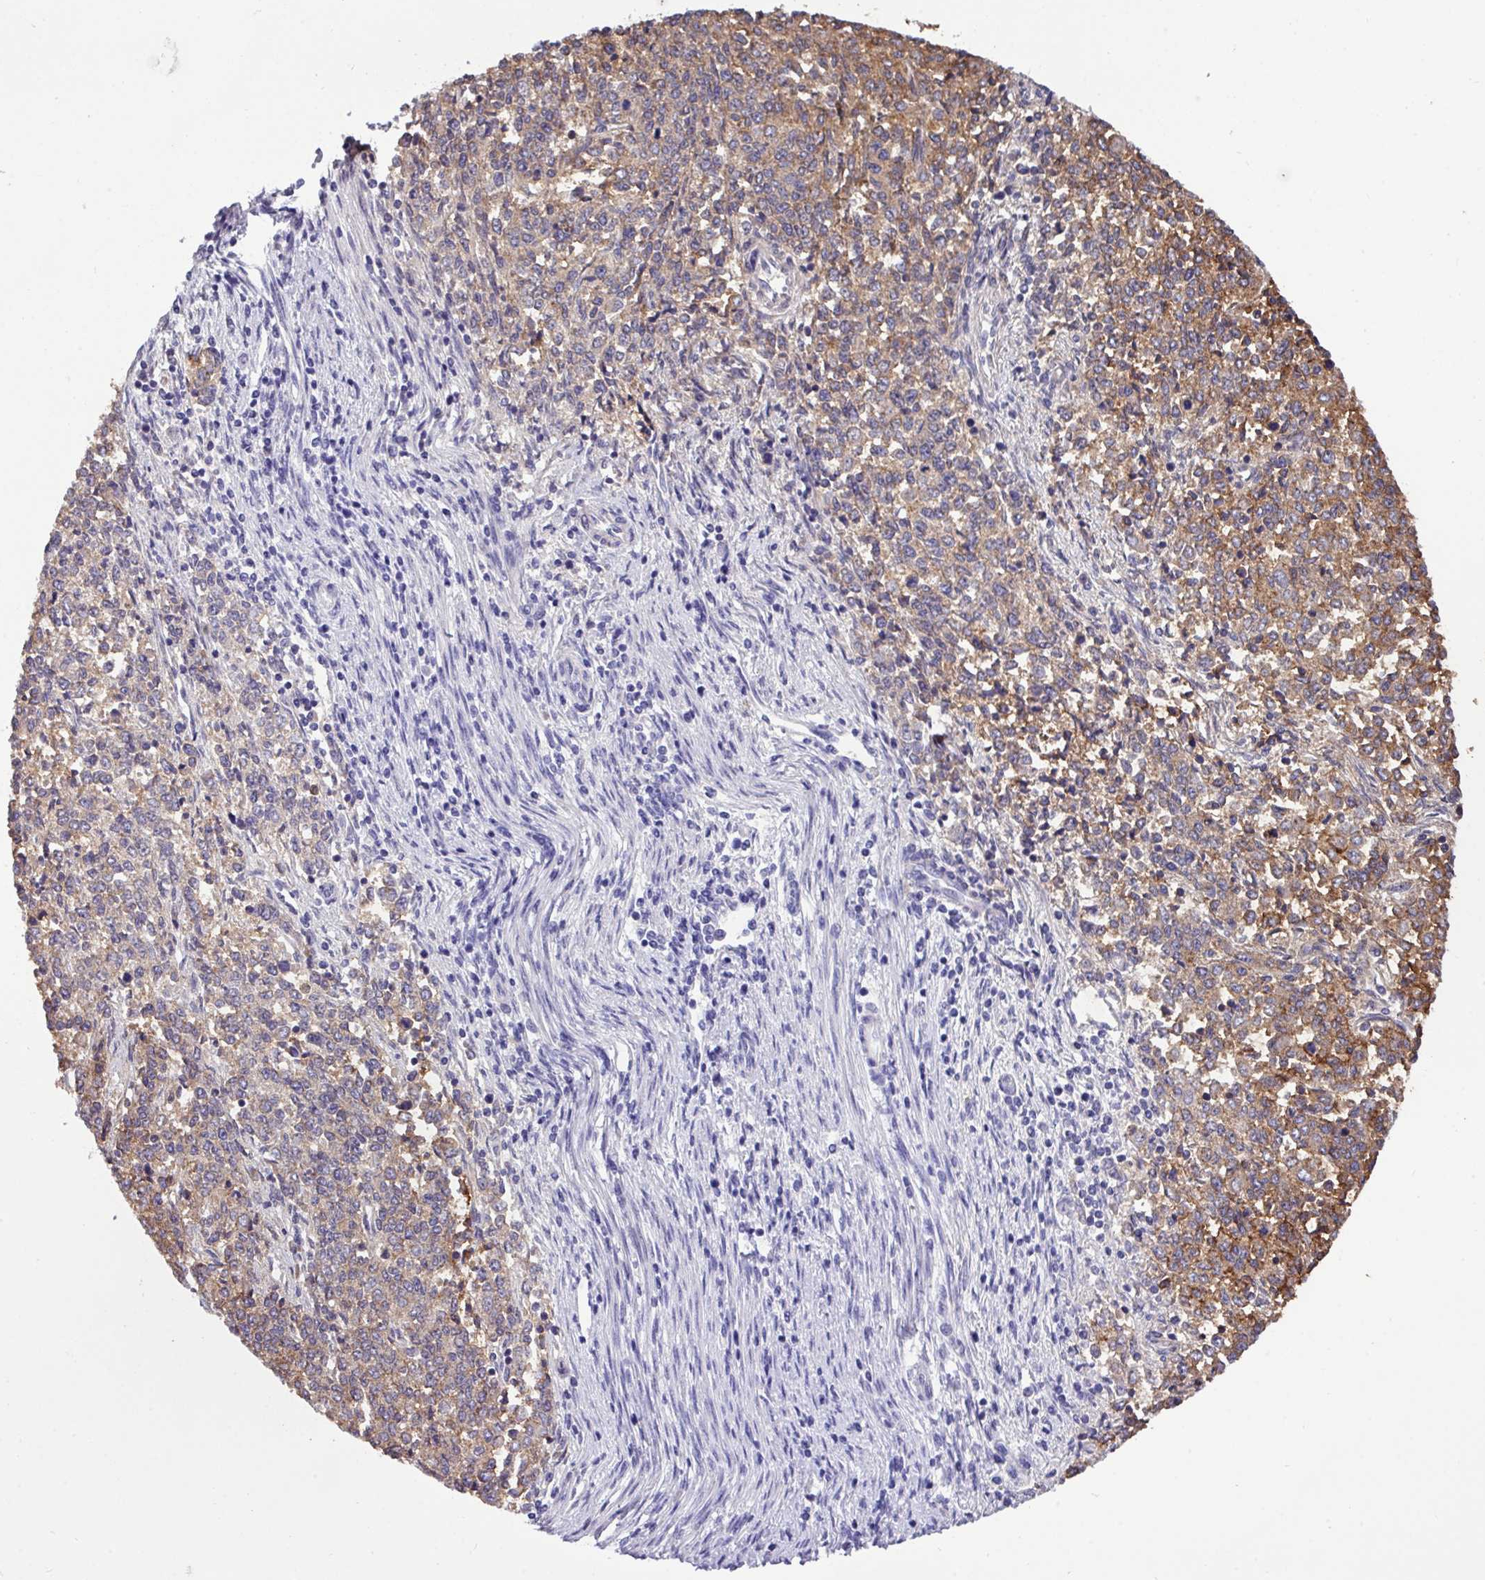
{"staining": {"intensity": "strong", "quantity": "25%-75%", "location": "cytoplasmic/membranous"}, "tissue": "endometrial cancer", "cell_type": "Tumor cells", "image_type": "cancer", "snomed": [{"axis": "morphology", "description": "Adenocarcinoma, NOS"}, {"axis": "topography", "description": "Endometrium"}], "caption": "Immunohistochemical staining of endometrial adenocarcinoma demonstrates high levels of strong cytoplasmic/membranous protein expression in approximately 25%-75% of tumor cells.", "gene": "EPCAM", "patient": {"sex": "female", "age": 50}}